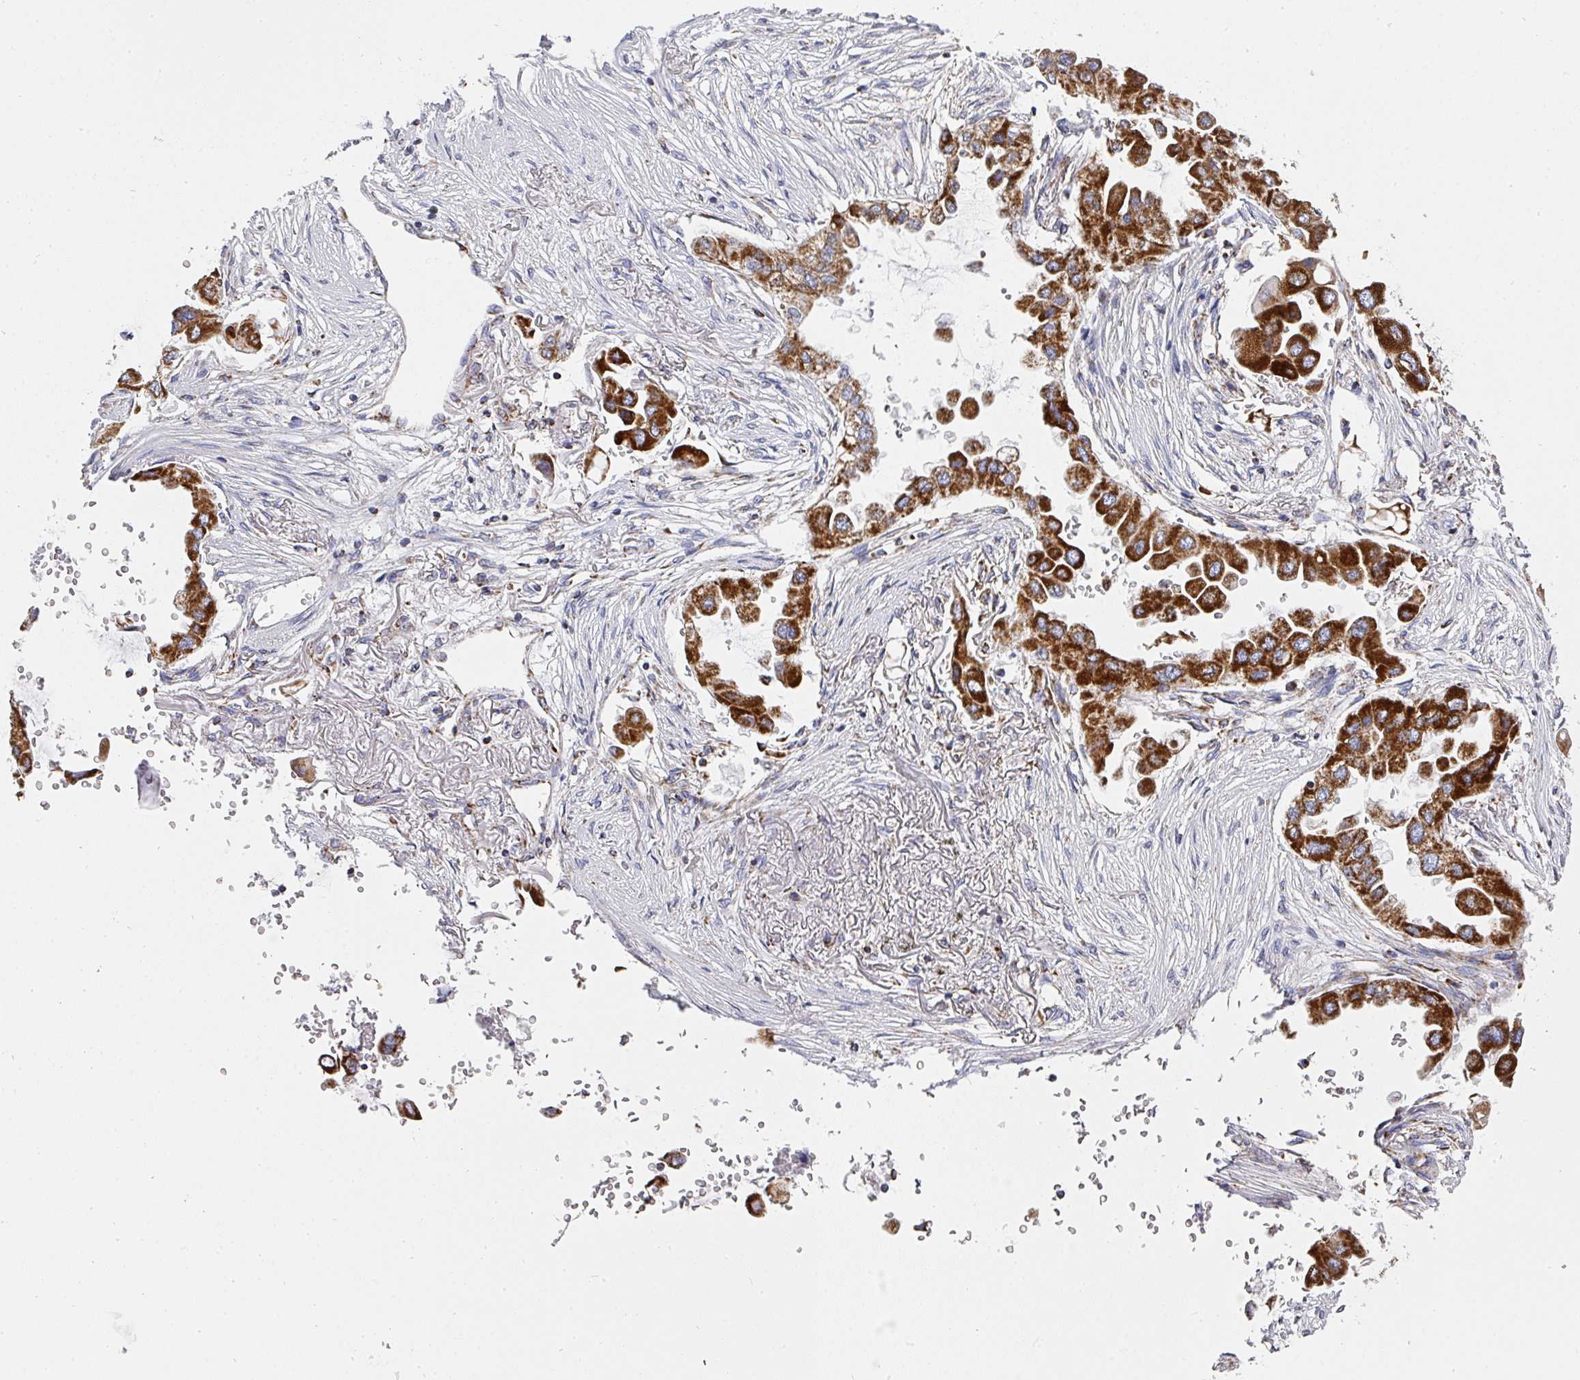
{"staining": {"intensity": "strong", "quantity": ">75%", "location": "cytoplasmic/membranous"}, "tissue": "lung cancer", "cell_type": "Tumor cells", "image_type": "cancer", "snomed": [{"axis": "morphology", "description": "Adenocarcinoma, NOS"}, {"axis": "topography", "description": "Lung"}], "caption": "Immunohistochemistry of human adenocarcinoma (lung) demonstrates high levels of strong cytoplasmic/membranous staining in about >75% of tumor cells. (DAB (3,3'-diaminobenzidine) IHC, brown staining for protein, blue staining for nuclei).", "gene": "UQCRFS1", "patient": {"sex": "female", "age": 76}}